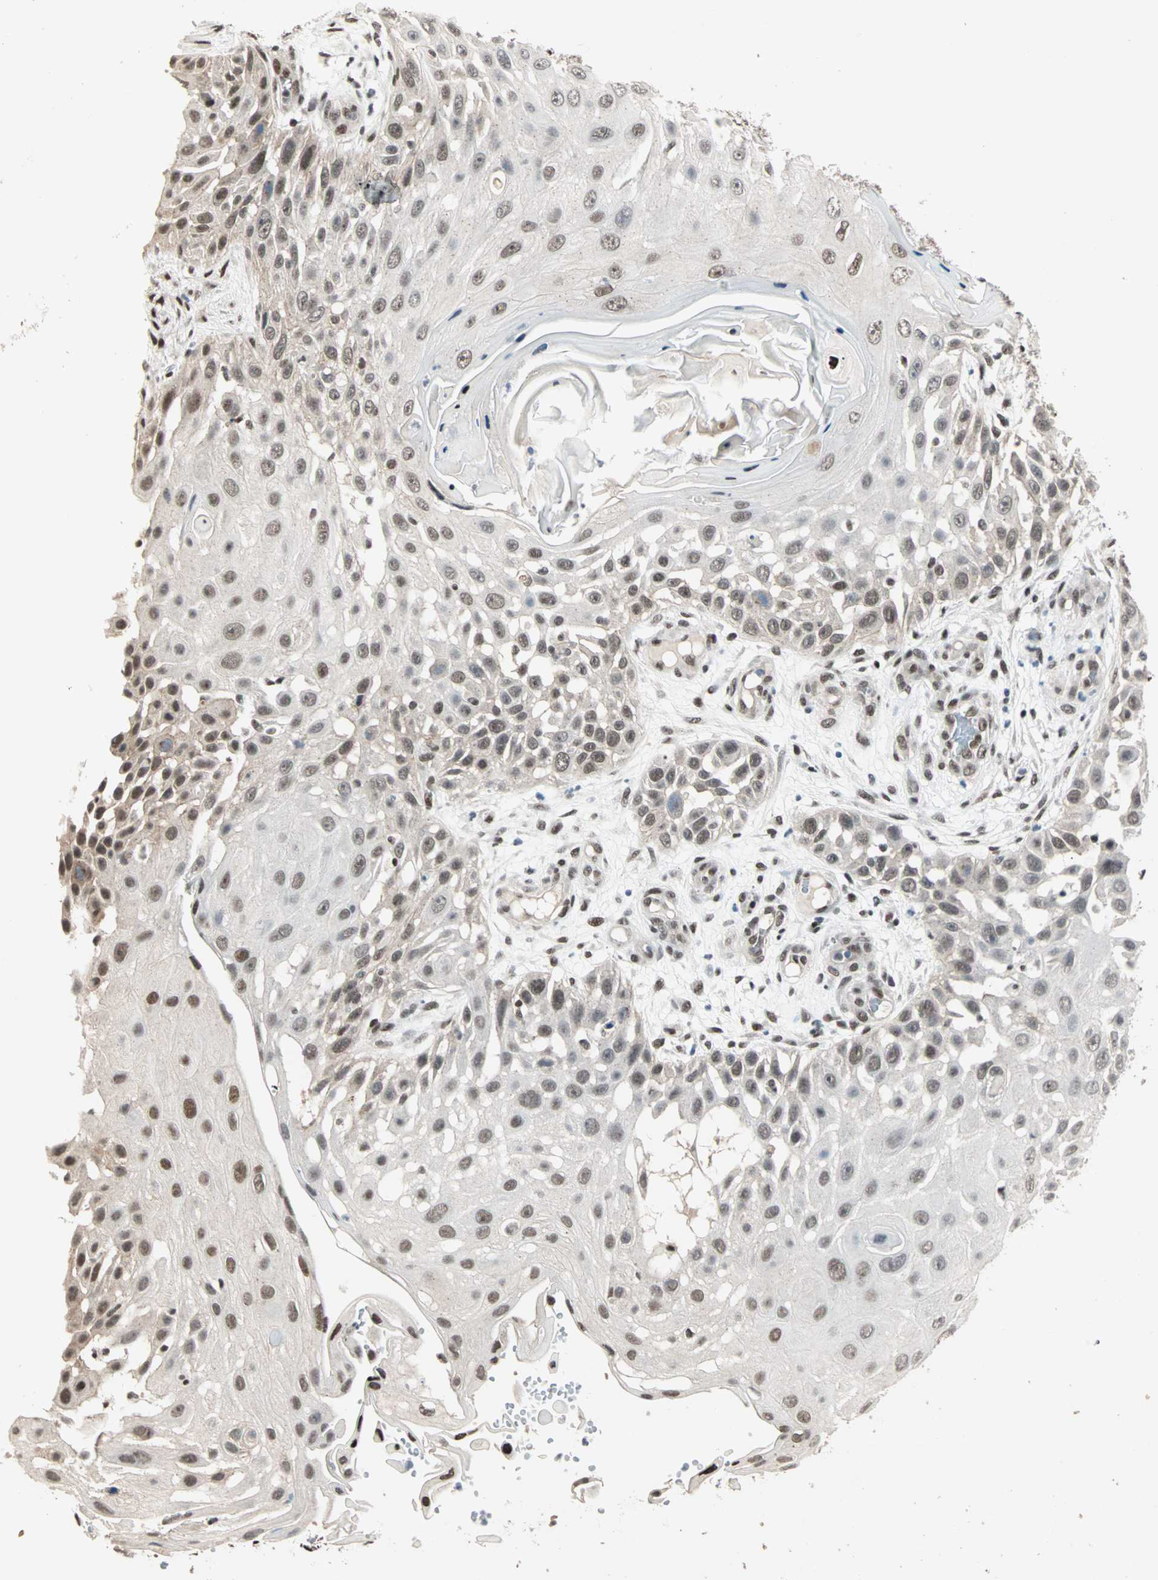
{"staining": {"intensity": "moderate", "quantity": ">75%", "location": "nuclear"}, "tissue": "skin cancer", "cell_type": "Tumor cells", "image_type": "cancer", "snomed": [{"axis": "morphology", "description": "Squamous cell carcinoma, NOS"}, {"axis": "topography", "description": "Skin"}], "caption": "Human skin cancer stained with a brown dye reveals moderate nuclear positive positivity in approximately >75% of tumor cells.", "gene": "BLM", "patient": {"sex": "female", "age": 44}}